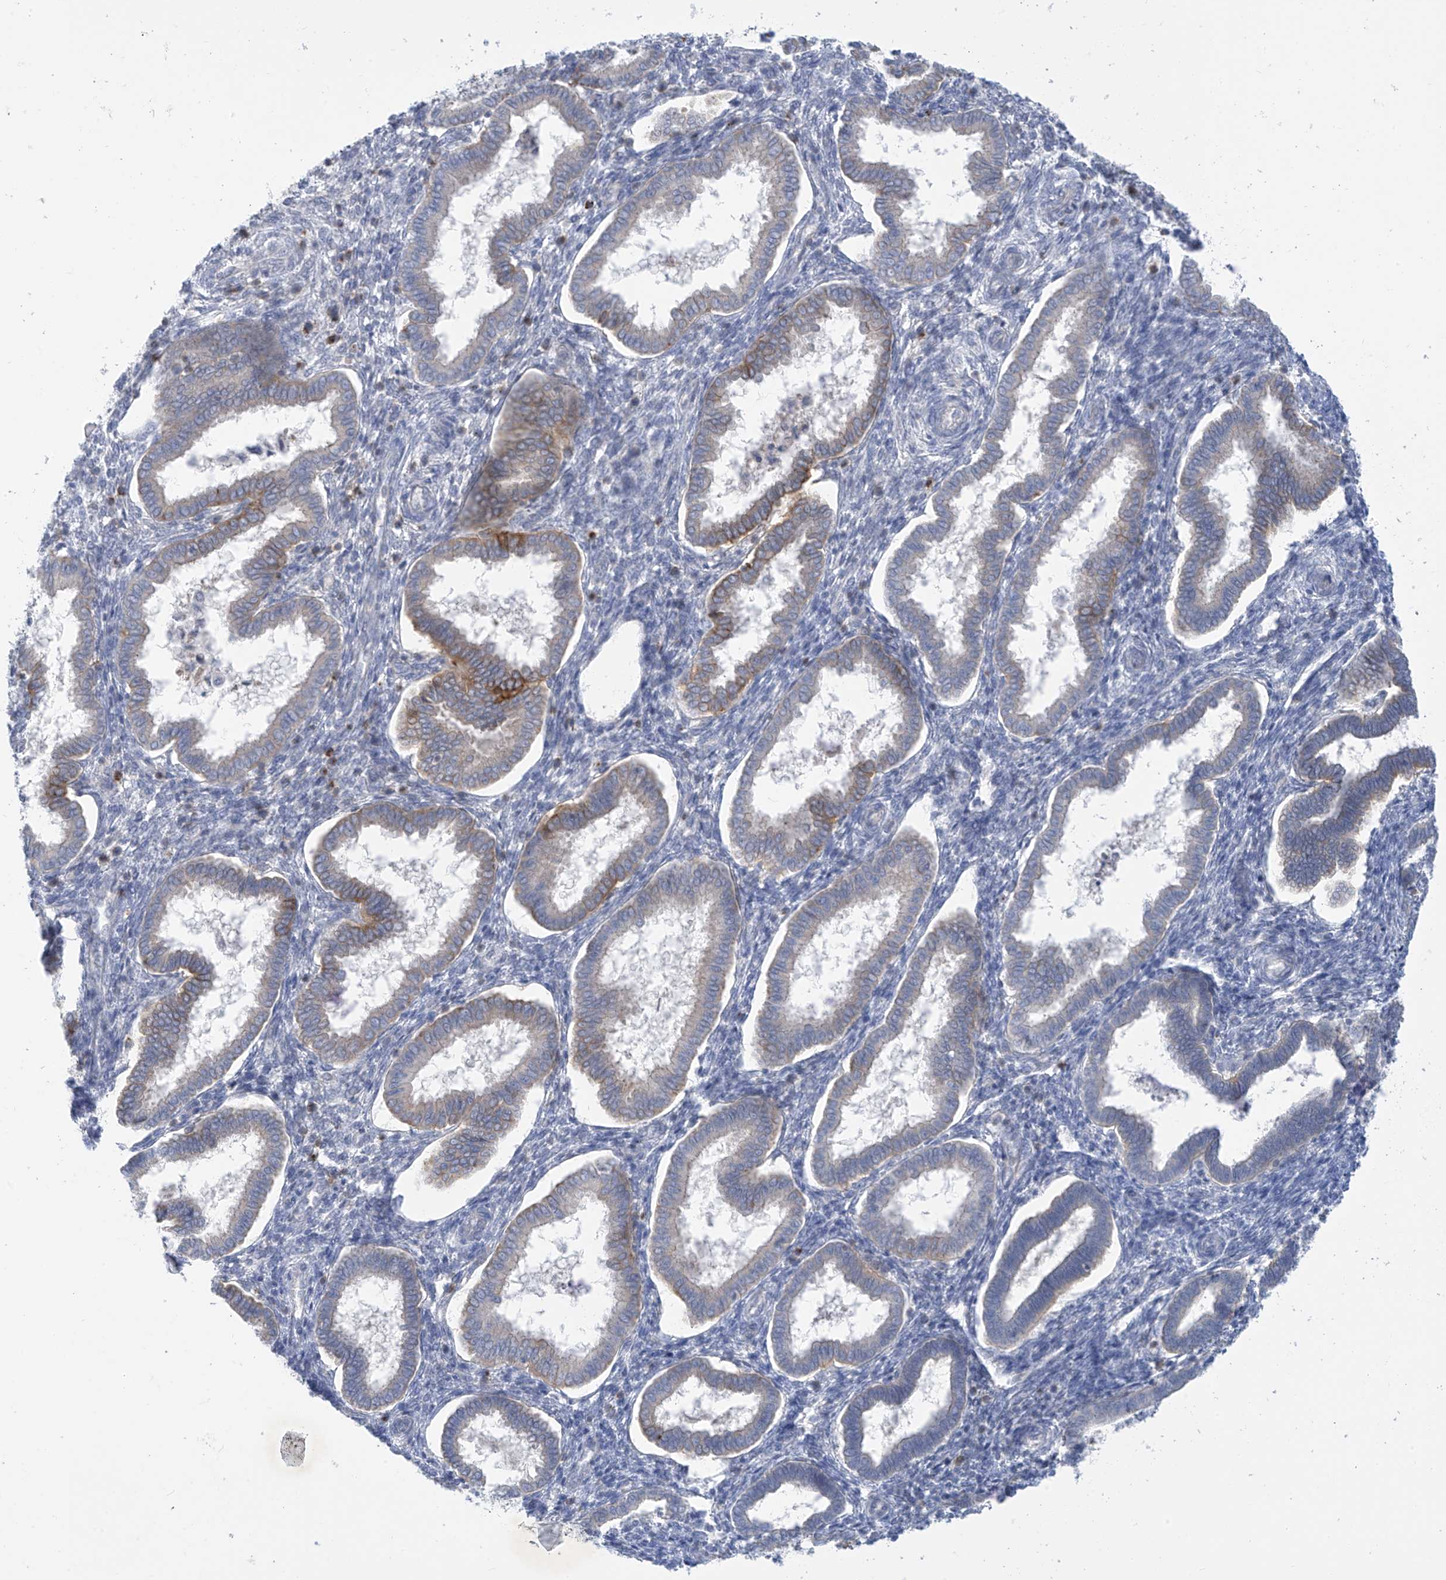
{"staining": {"intensity": "negative", "quantity": "none", "location": "none"}, "tissue": "endometrium", "cell_type": "Cells in endometrial stroma", "image_type": "normal", "snomed": [{"axis": "morphology", "description": "Normal tissue, NOS"}, {"axis": "topography", "description": "Endometrium"}], "caption": "High magnification brightfield microscopy of unremarkable endometrium stained with DAB (3,3'-diaminobenzidine) (brown) and counterstained with hematoxylin (blue): cells in endometrial stroma show no significant expression. (DAB immunohistochemistry visualized using brightfield microscopy, high magnification).", "gene": "SLC6A12", "patient": {"sex": "female", "age": 24}}